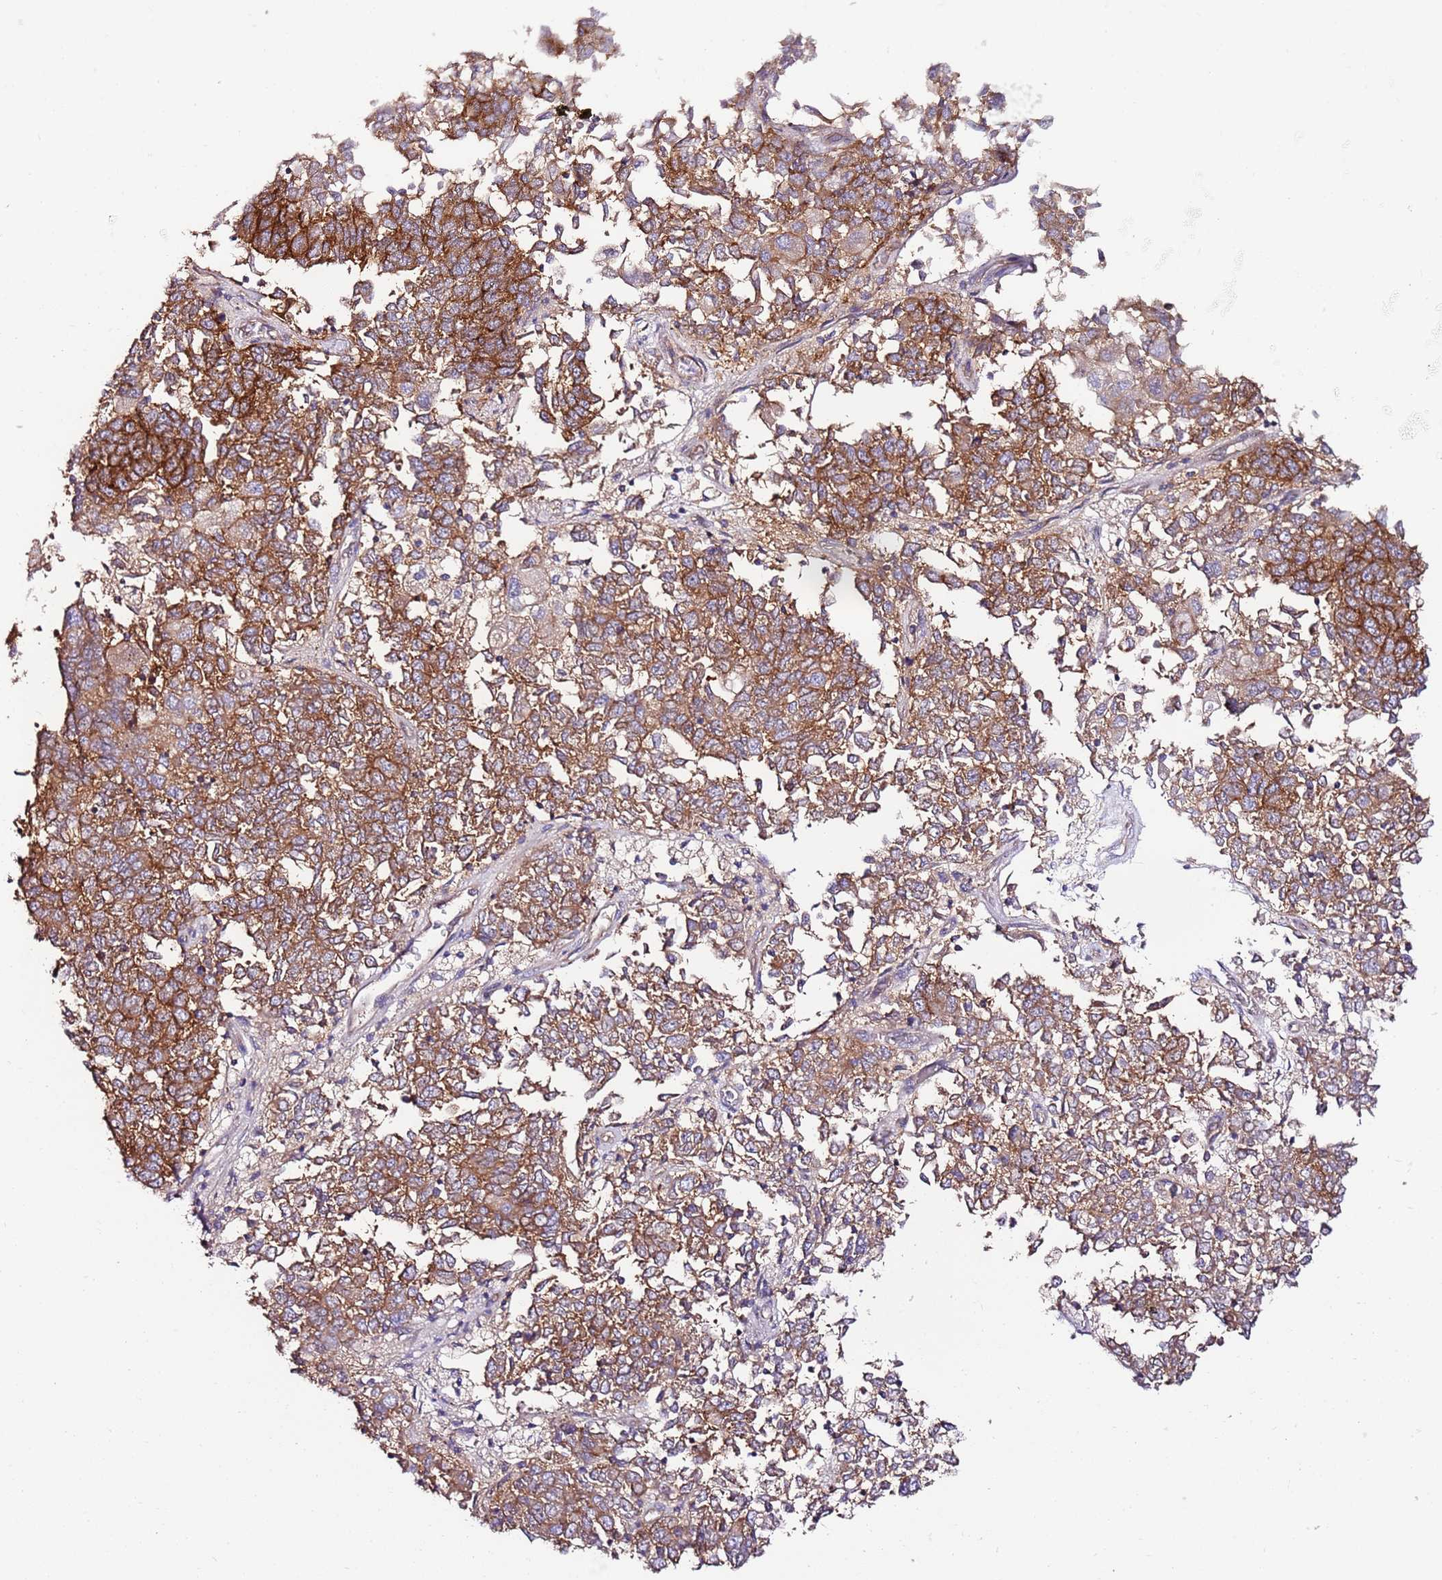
{"staining": {"intensity": "moderate", "quantity": ">75%", "location": "cytoplasmic/membranous"}, "tissue": "endometrial cancer", "cell_type": "Tumor cells", "image_type": "cancer", "snomed": [{"axis": "morphology", "description": "Adenocarcinoma, NOS"}, {"axis": "topography", "description": "Endometrium"}], "caption": "This image exhibits adenocarcinoma (endometrial) stained with IHC to label a protein in brown. The cytoplasmic/membranous of tumor cells show moderate positivity for the protein. Nuclei are counter-stained blue.", "gene": "FLVCR1", "patient": {"sex": "female", "age": 80}}